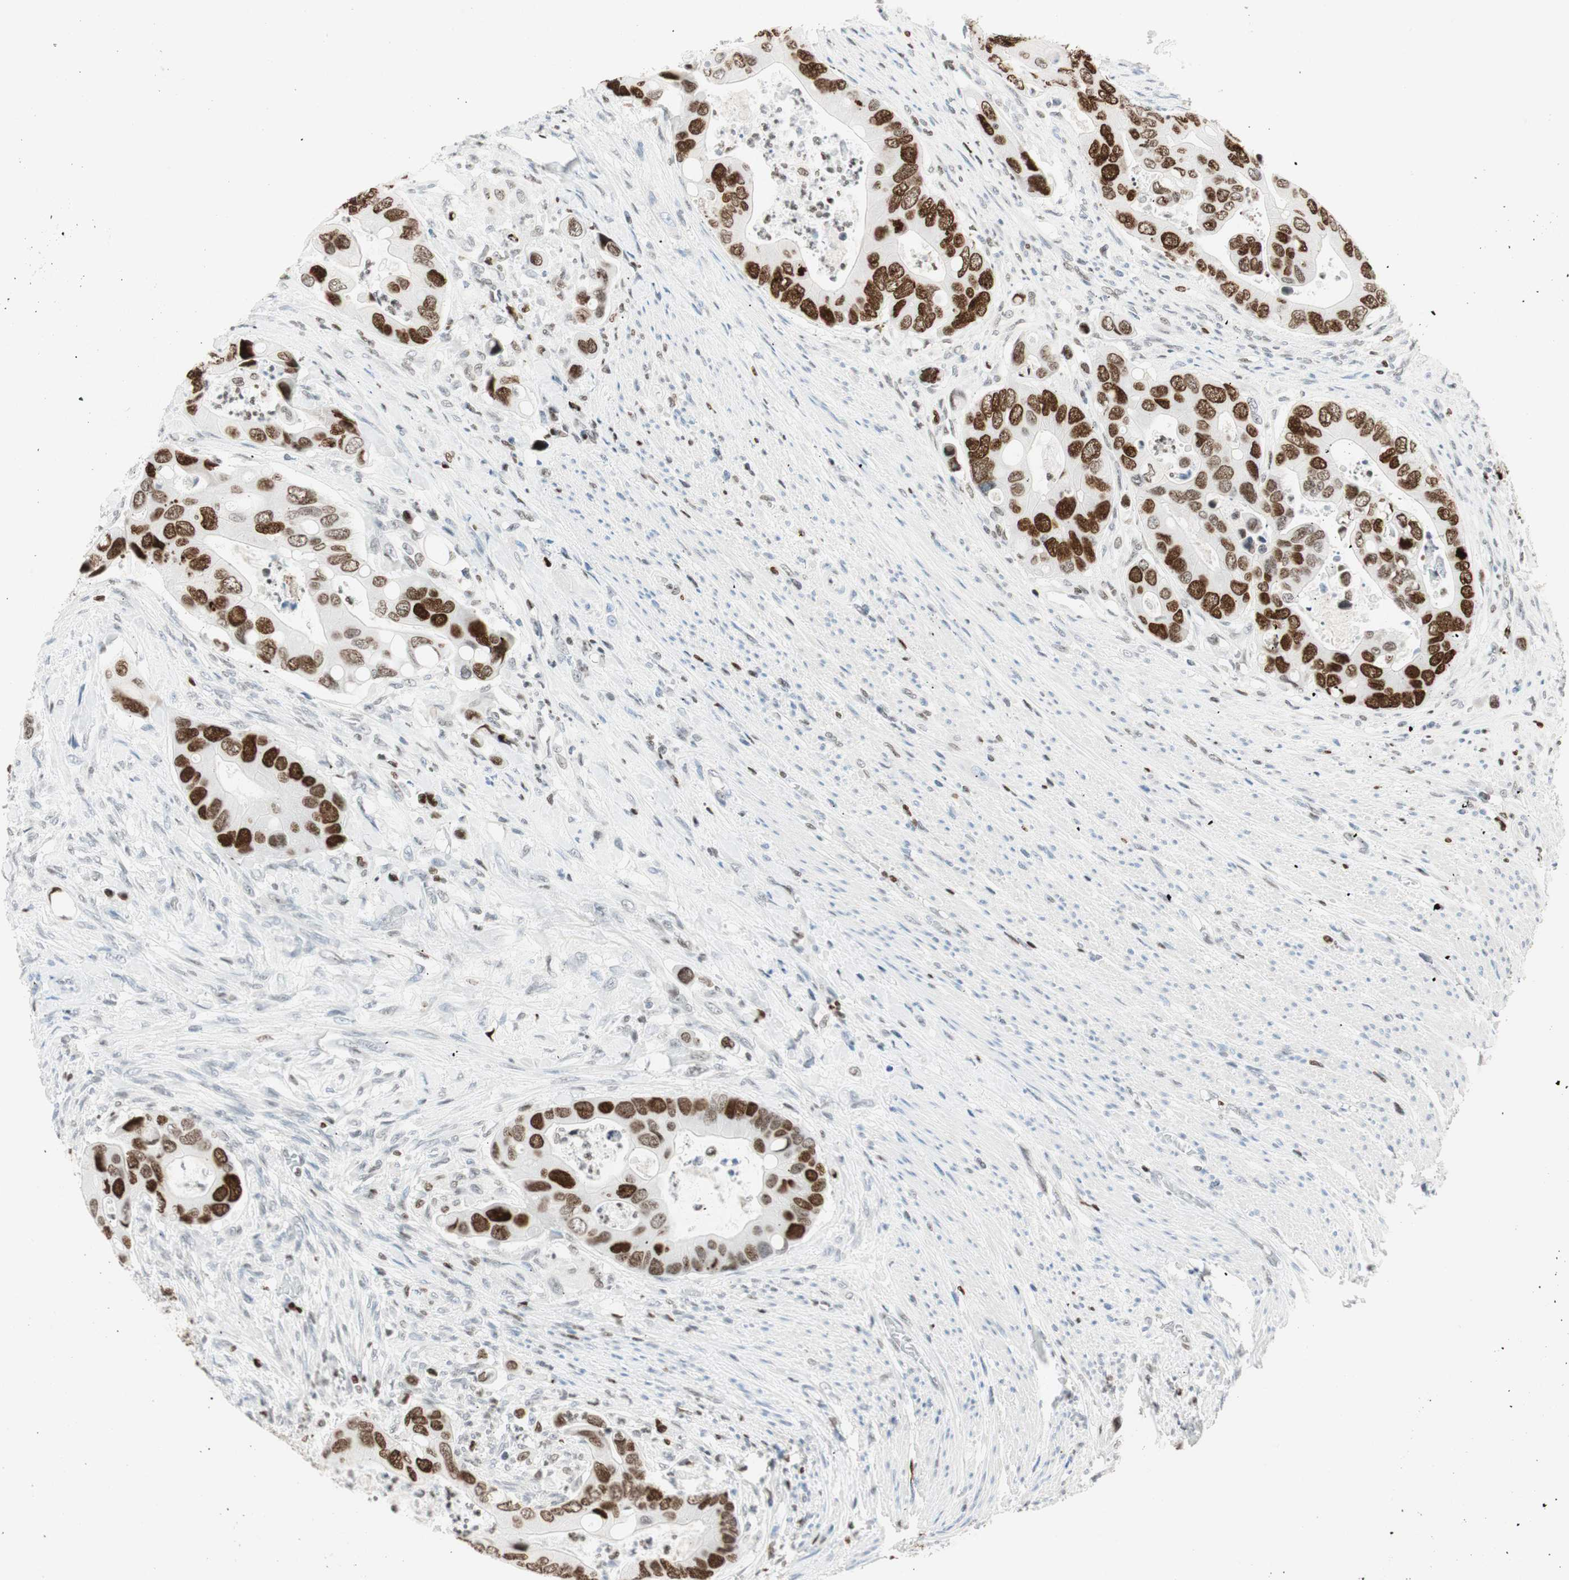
{"staining": {"intensity": "strong", "quantity": ">75%", "location": "nuclear"}, "tissue": "colorectal cancer", "cell_type": "Tumor cells", "image_type": "cancer", "snomed": [{"axis": "morphology", "description": "Adenocarcinoma, NOS"}, {"axis": "topography", "description": "Rectum"}], "caption": "A high amount of strong nuclear positivity is appreciated in approximately >75% of tumor cells in adenocarcinoma (colorectal) tissue. The protein of interest is shown in brown color, while the nuclei are stained blue.", "gene": "EZH2", "patient": {"sex": "female", "age": 57}}